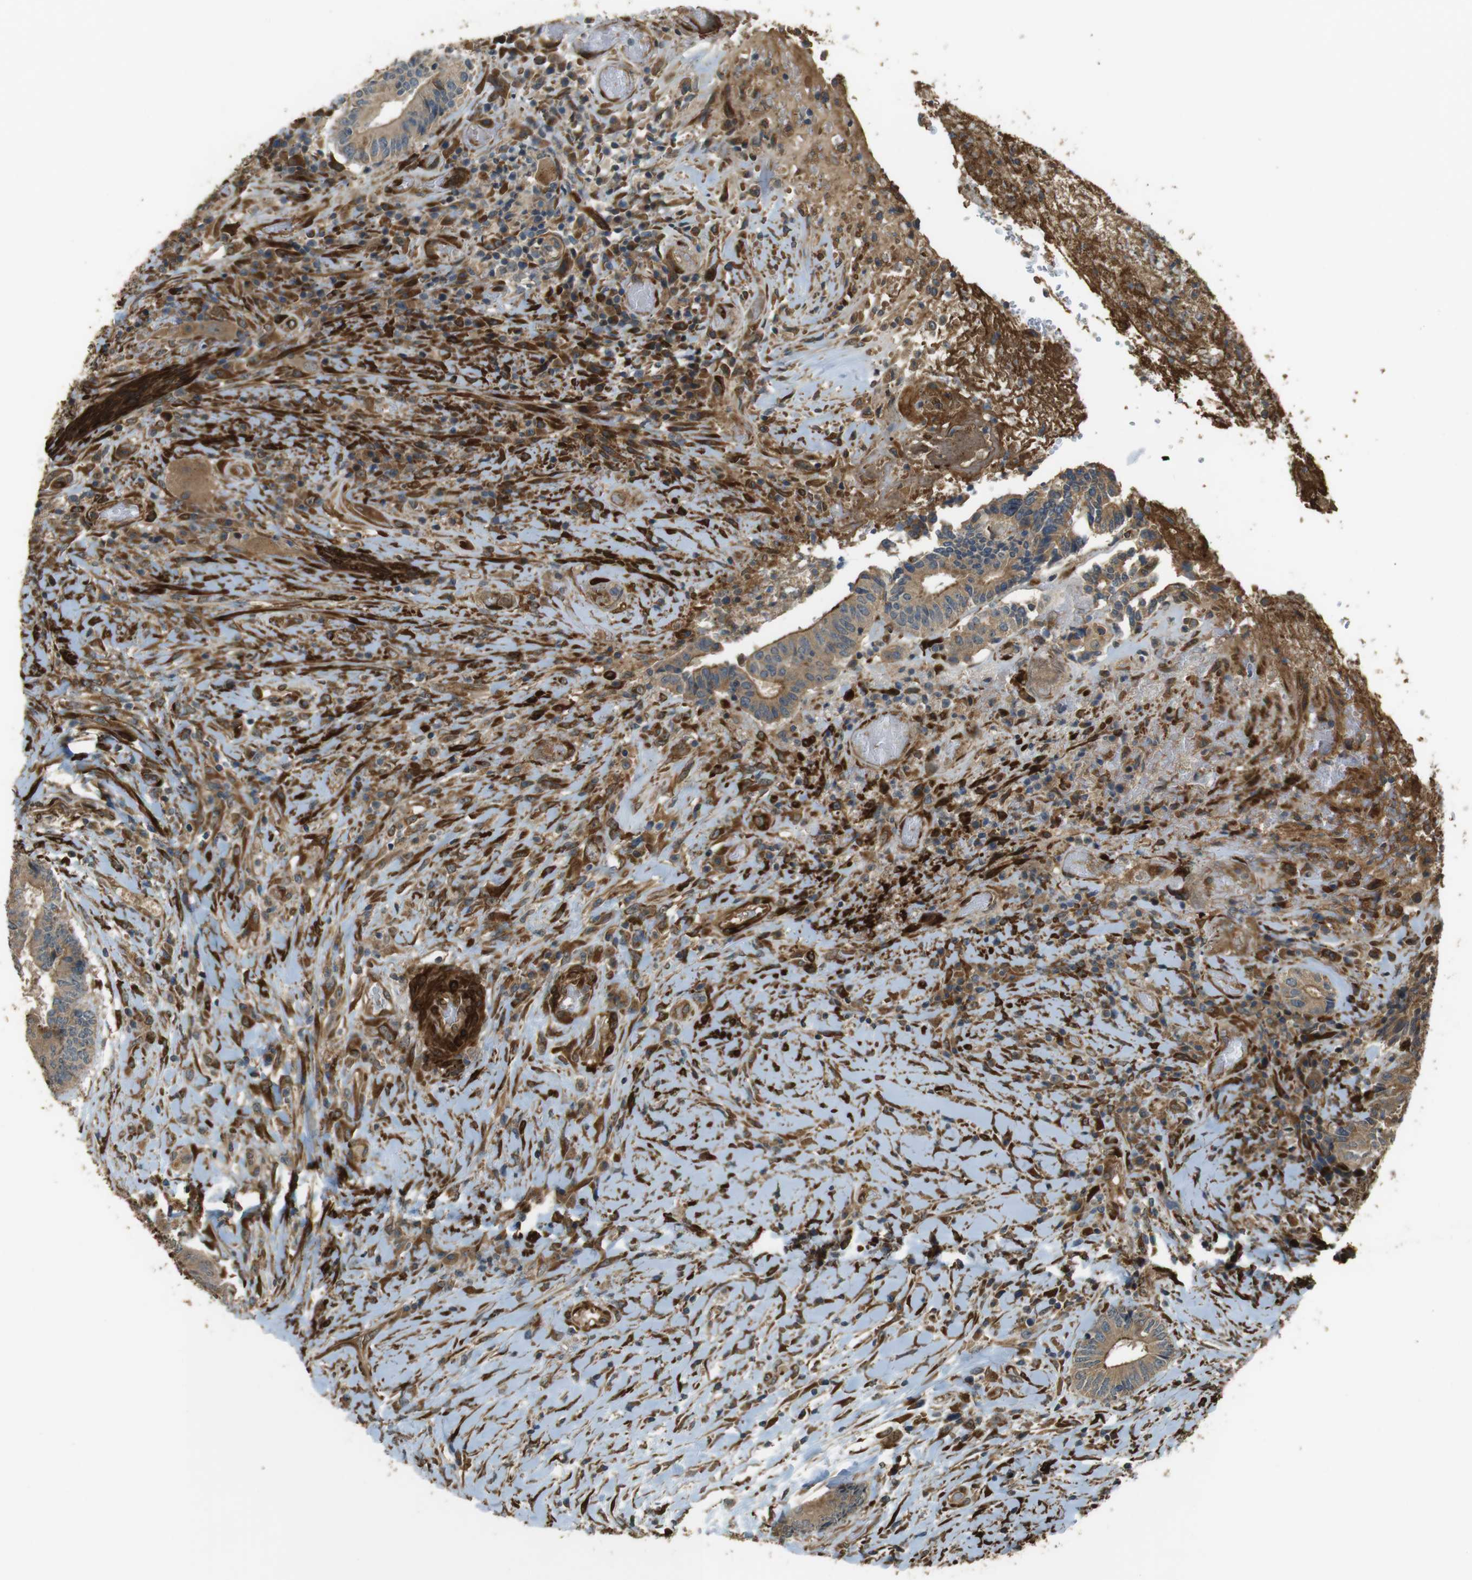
{"staining": {"intensity": "weak", "quantity": "<25%", "location": "cytoplasmic/membranous"}, "tissue": "colorectal cancer", "cell_type": "Tumor cells", "image_type": "cancer", "snomed": [{"axis": "morphology", "description": "Adenocarcinoma, NOS"}, {"axis": "topography", "description": "Rectum"}], "caption": "IHC photomicrograph of human colorectal adenocarcinoma stained for a protein (brown), which exhibits no expression in tumor cells.", "gene": "MSRB3", "patient": {"sex": "male", "age": 63}}